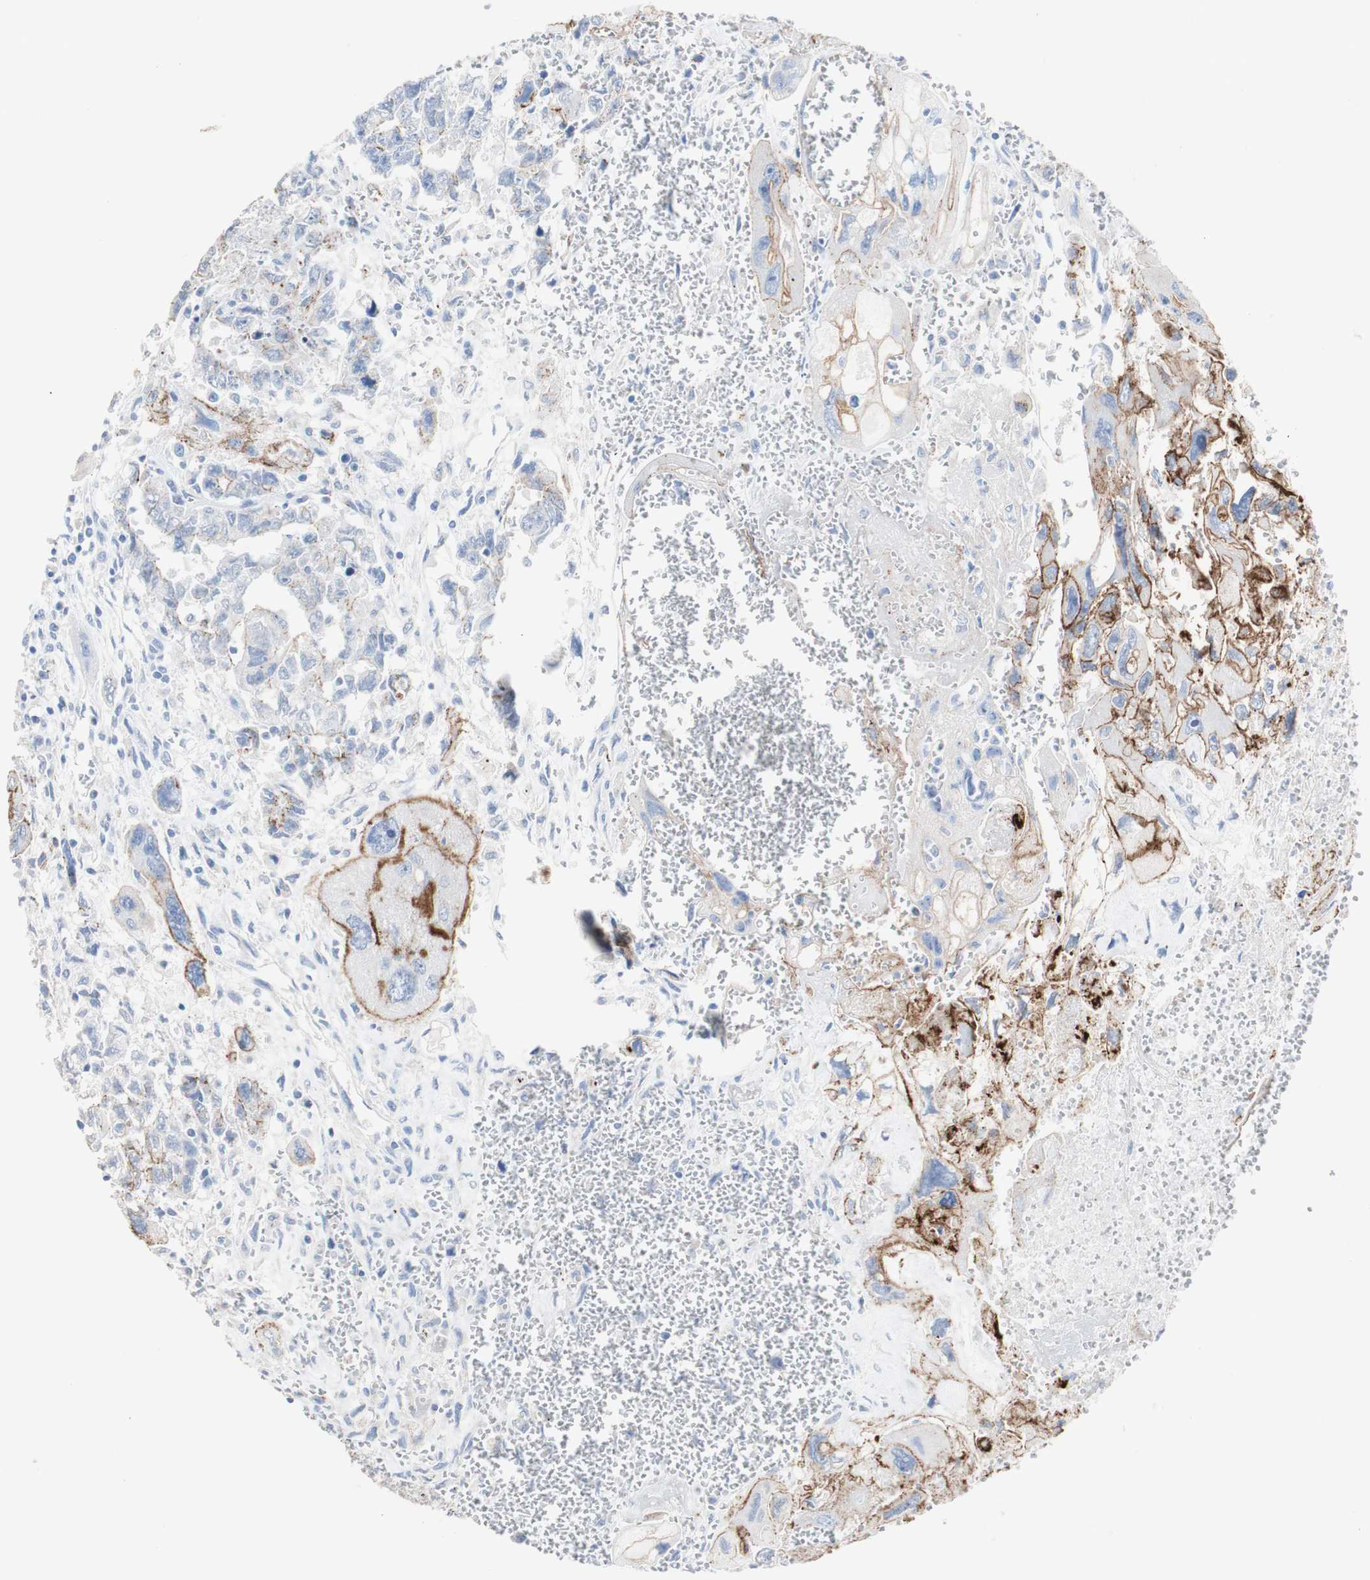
{"staining": {"intensity": "moderate", "quantity": "<25%", "location": "cytoplasmic/membranous"}, "tissue": "testis cancer", "cell_type": "Tumor cells", "image_type": "cancer", "snomed": [{"axis": "morphology", "description": "Carcinoma, Embryonal, NOS"}, {"axis": "topography", "description": "Testis"}], "caption": "Protein analysis of testis embryonal carcinoma tissue demonstrates moderate cytoplasmic/membranous staining in about <25% of tumor cells.", "gene": "DSC2", "patient": {"sex": "male", "age": 28}}